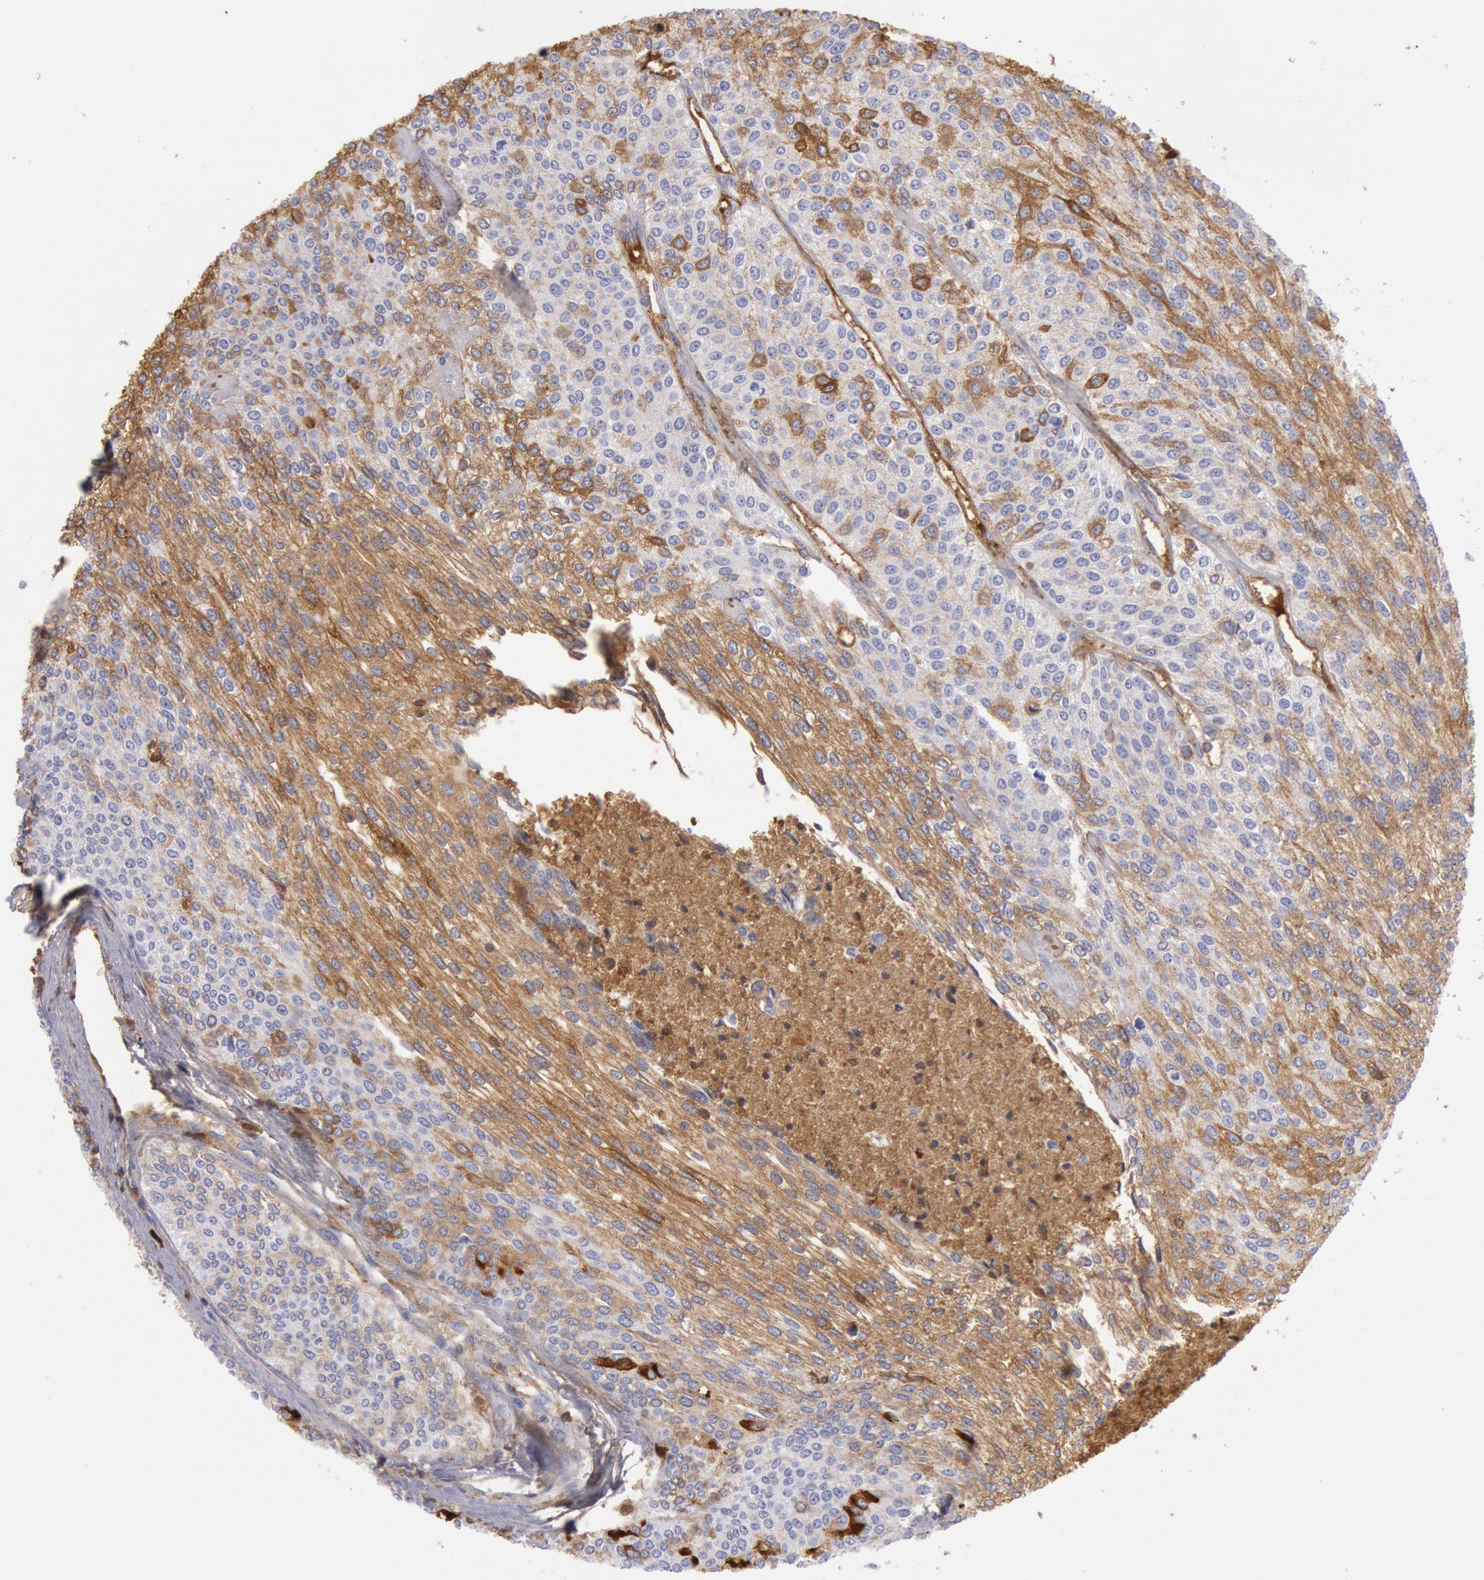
{"staining": {"intensity": "weak", "quantity": "25%-75%", "location": "cytoplasmic/membranous"}, "tissue": "urothelial cancer", "cell_type": "Tumor cells", "image_type": "cancer", "snomed": [{"axis": "morphology", "description": "Urothelial carcinoma, Low grade"}, {"axis": "topography", "description": "Urinary bladder"}], "caption": "Human low-grade urothelial carcinoma stained with a brown dye reveals weak cytoplasmic/membranous positive expression in about 25%-75% of tumor cells.", "gene": "IGHA1", "patient": {"sex": "female", "age": 73}}